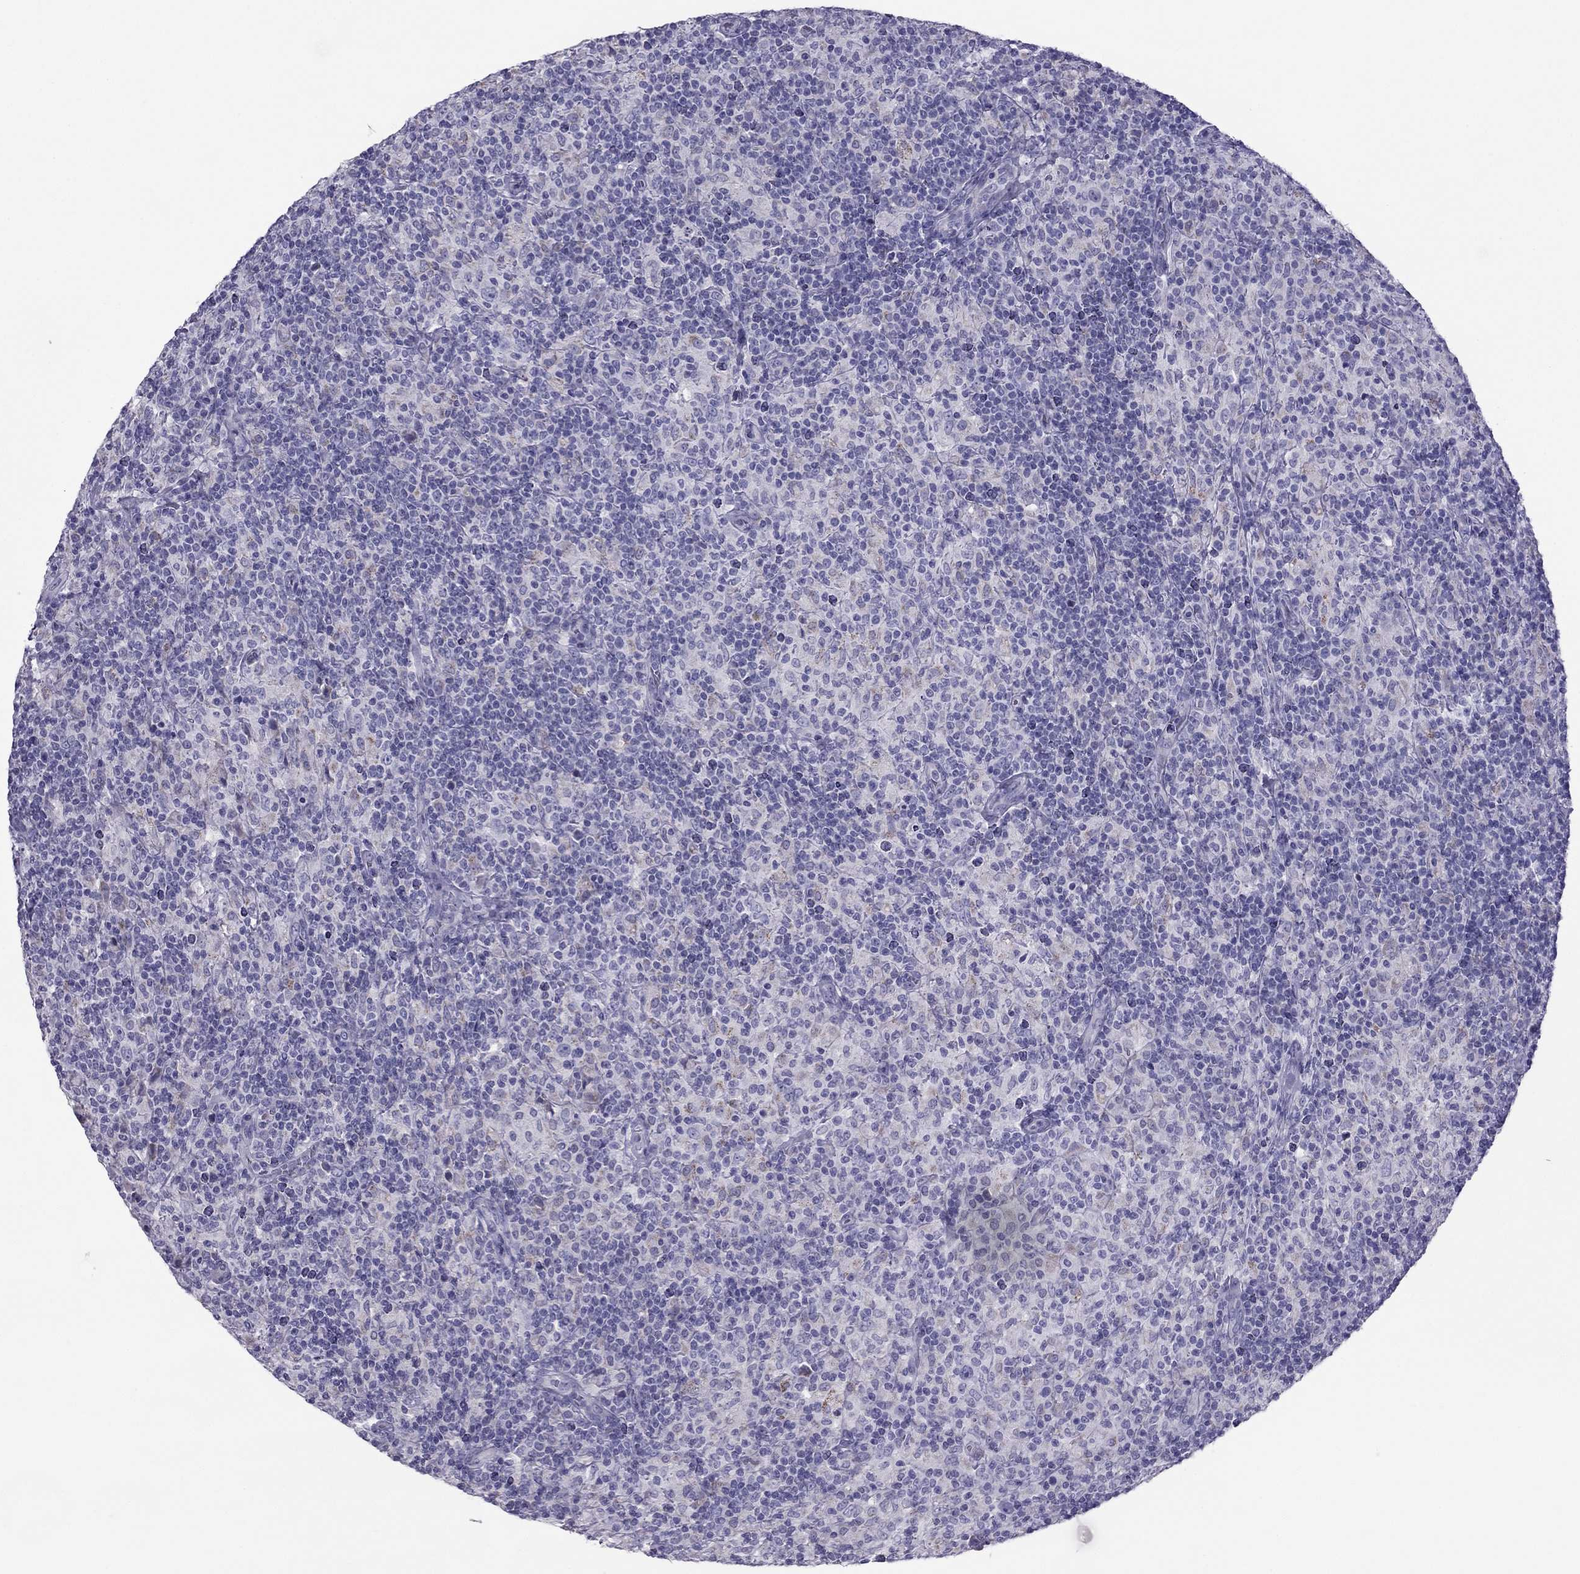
{"staining": {"intensity": "negative", "quantity": "none", "location": "none"}, "tissue": "lymphoma", "cell_type": "Tumor cells", "image_type": "cancer", "snomed": [{"axis": "morphology", "description": "Hodgkin's disease, NOS"}, {"axis": "topography", "description": "Lymph node"}], "caption": "Lymphoma was stained to show a protein in brown. There is no significant expression in tumor cells. (Brightfield microscopy of DAB IHC at high magnification).", "gene": "MAEL", "patient": {"sex": "male", "age": 70}}